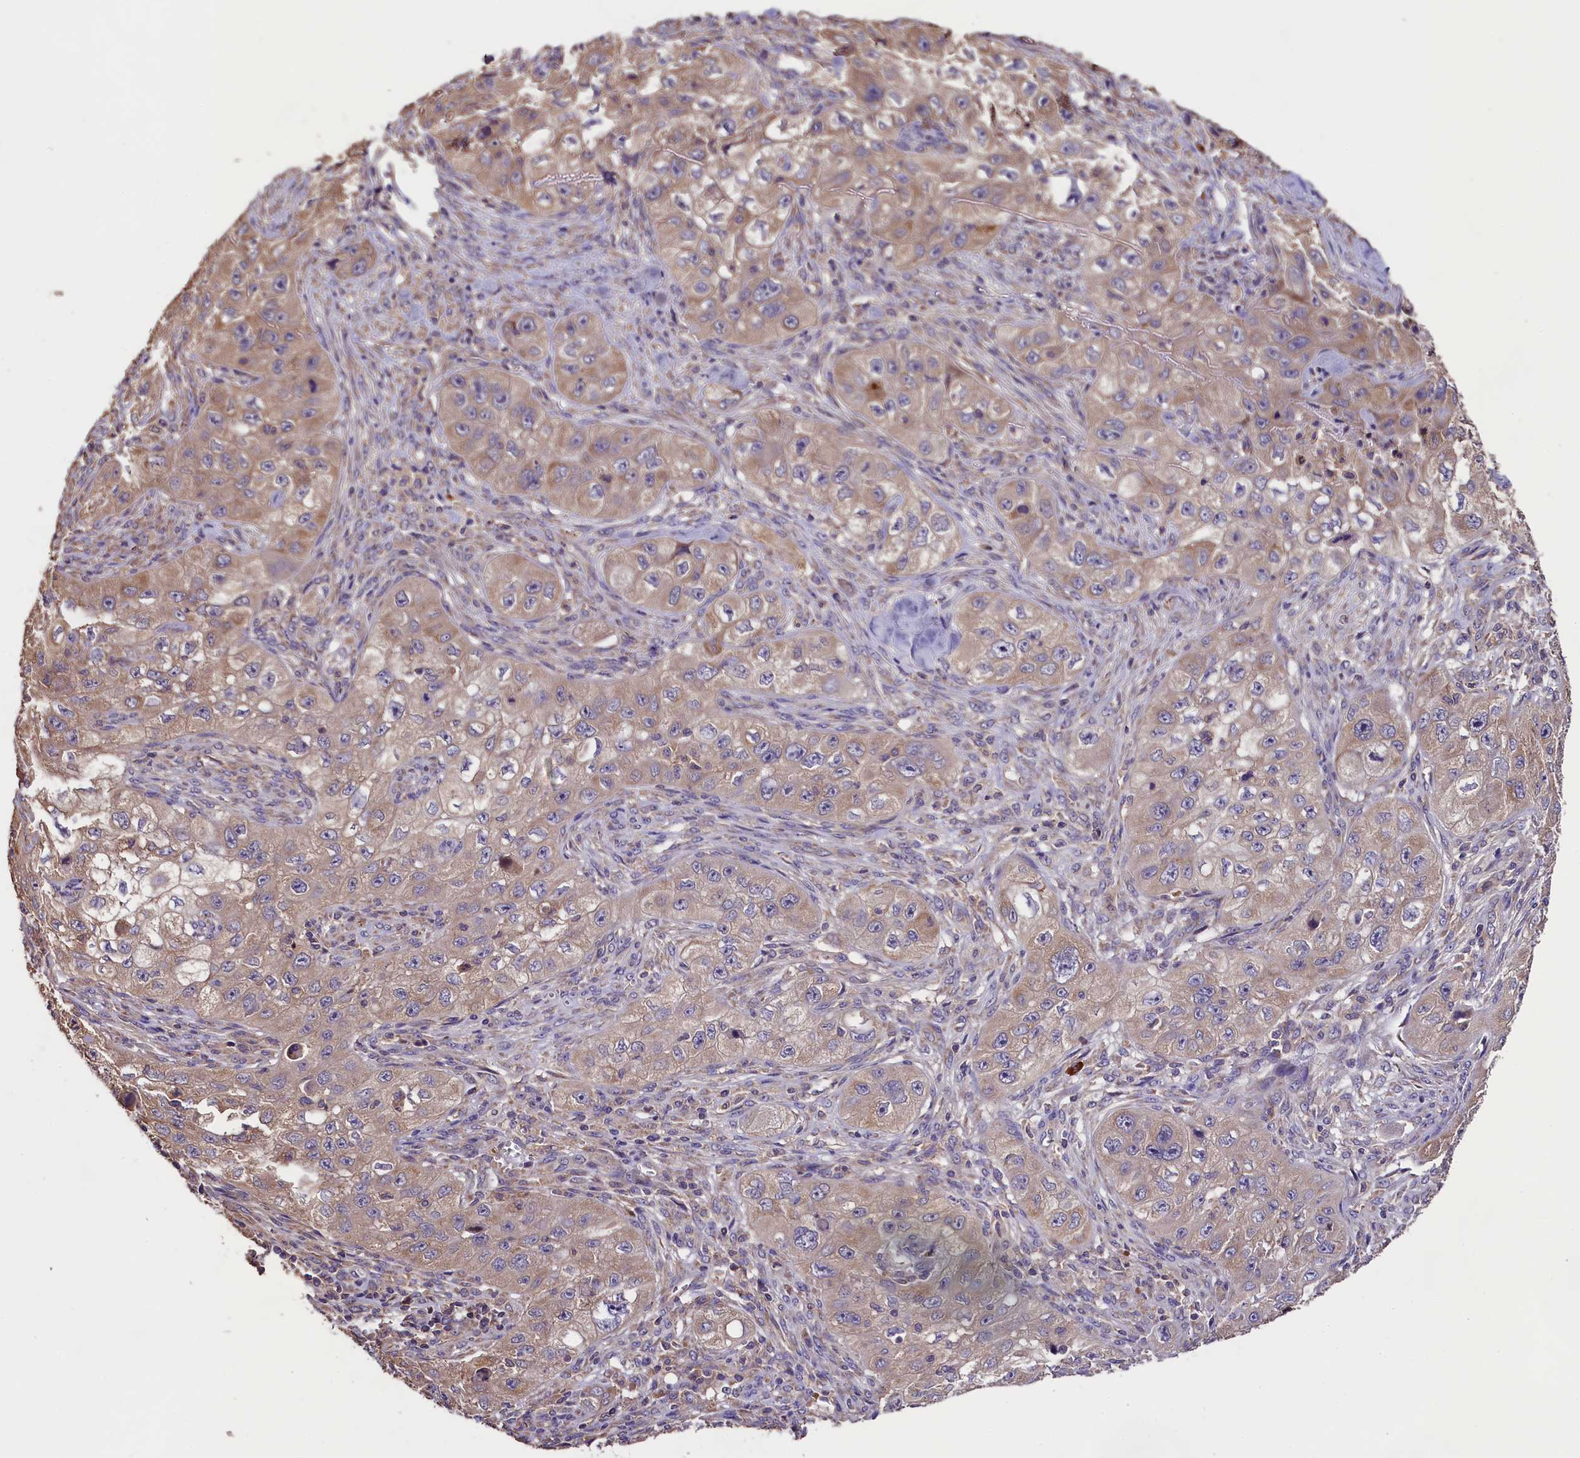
{"staining": {"intensity": "moderate", "quantity": "25%-75%", "location": "cytoplasmic/membranous"}, "tissue": "skin cancer", "cell_type": "Tumor cells", "image_type": "cancer", "snomed": [{"axis": "morphology", "description": "Squamous cell carcinoma, NOS"}, {"axis": "topography", "description": "Skin"}, {"axis": "topography", "description": "Subcutis"}], "caption": "A brown stain labels moderate cytoplasmic/membranous expression of a protein in skin cancer tumor cells. The protein of interest is shown in brown color, while the nuclei are stained blue.", "gene": "ENKD1", "patient": {"sex": "male", "age": 73}}